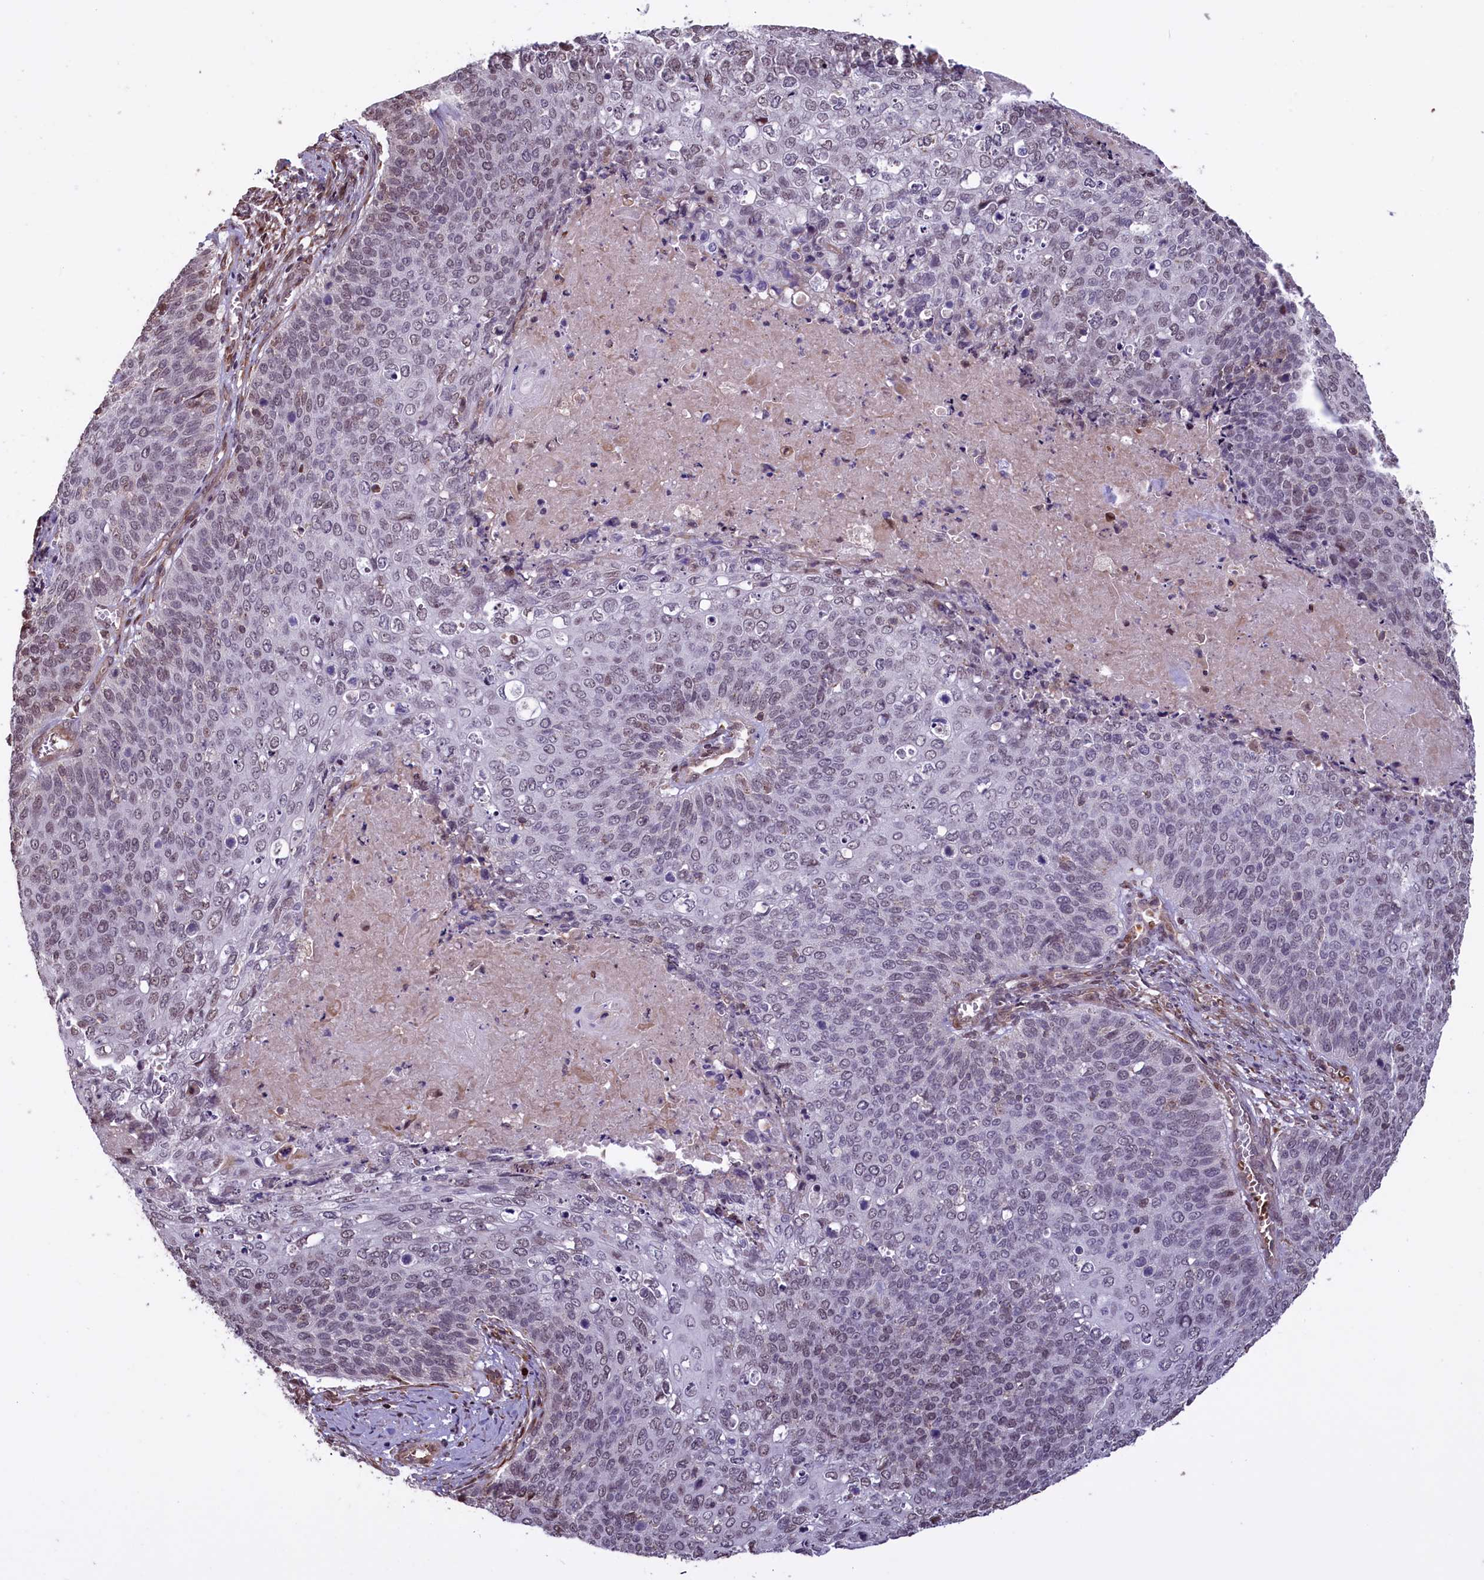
{"staining": {"intensity": "weak", "quantity": "25%-75%", "location": "nuclear"}, "tissue": "cervical cancer", "cell_type": "Tumor cells", "image_type": "cancer", "snomed": [{"axis": "morphology", "description": "Squamous cell carcinoma, NOS"}, {"axis": "topography", "description": "Cervix"}], "caption": "Immunohistochemistry of human cervical cancer demonstrates low levels of weak nuclear positivity in about 25%-75% of tumor cells. (DAB IHC with brightfield microscopy, high magnification).", "gene": "SHFL", "patient": {"sex": "female", "age": 39}}